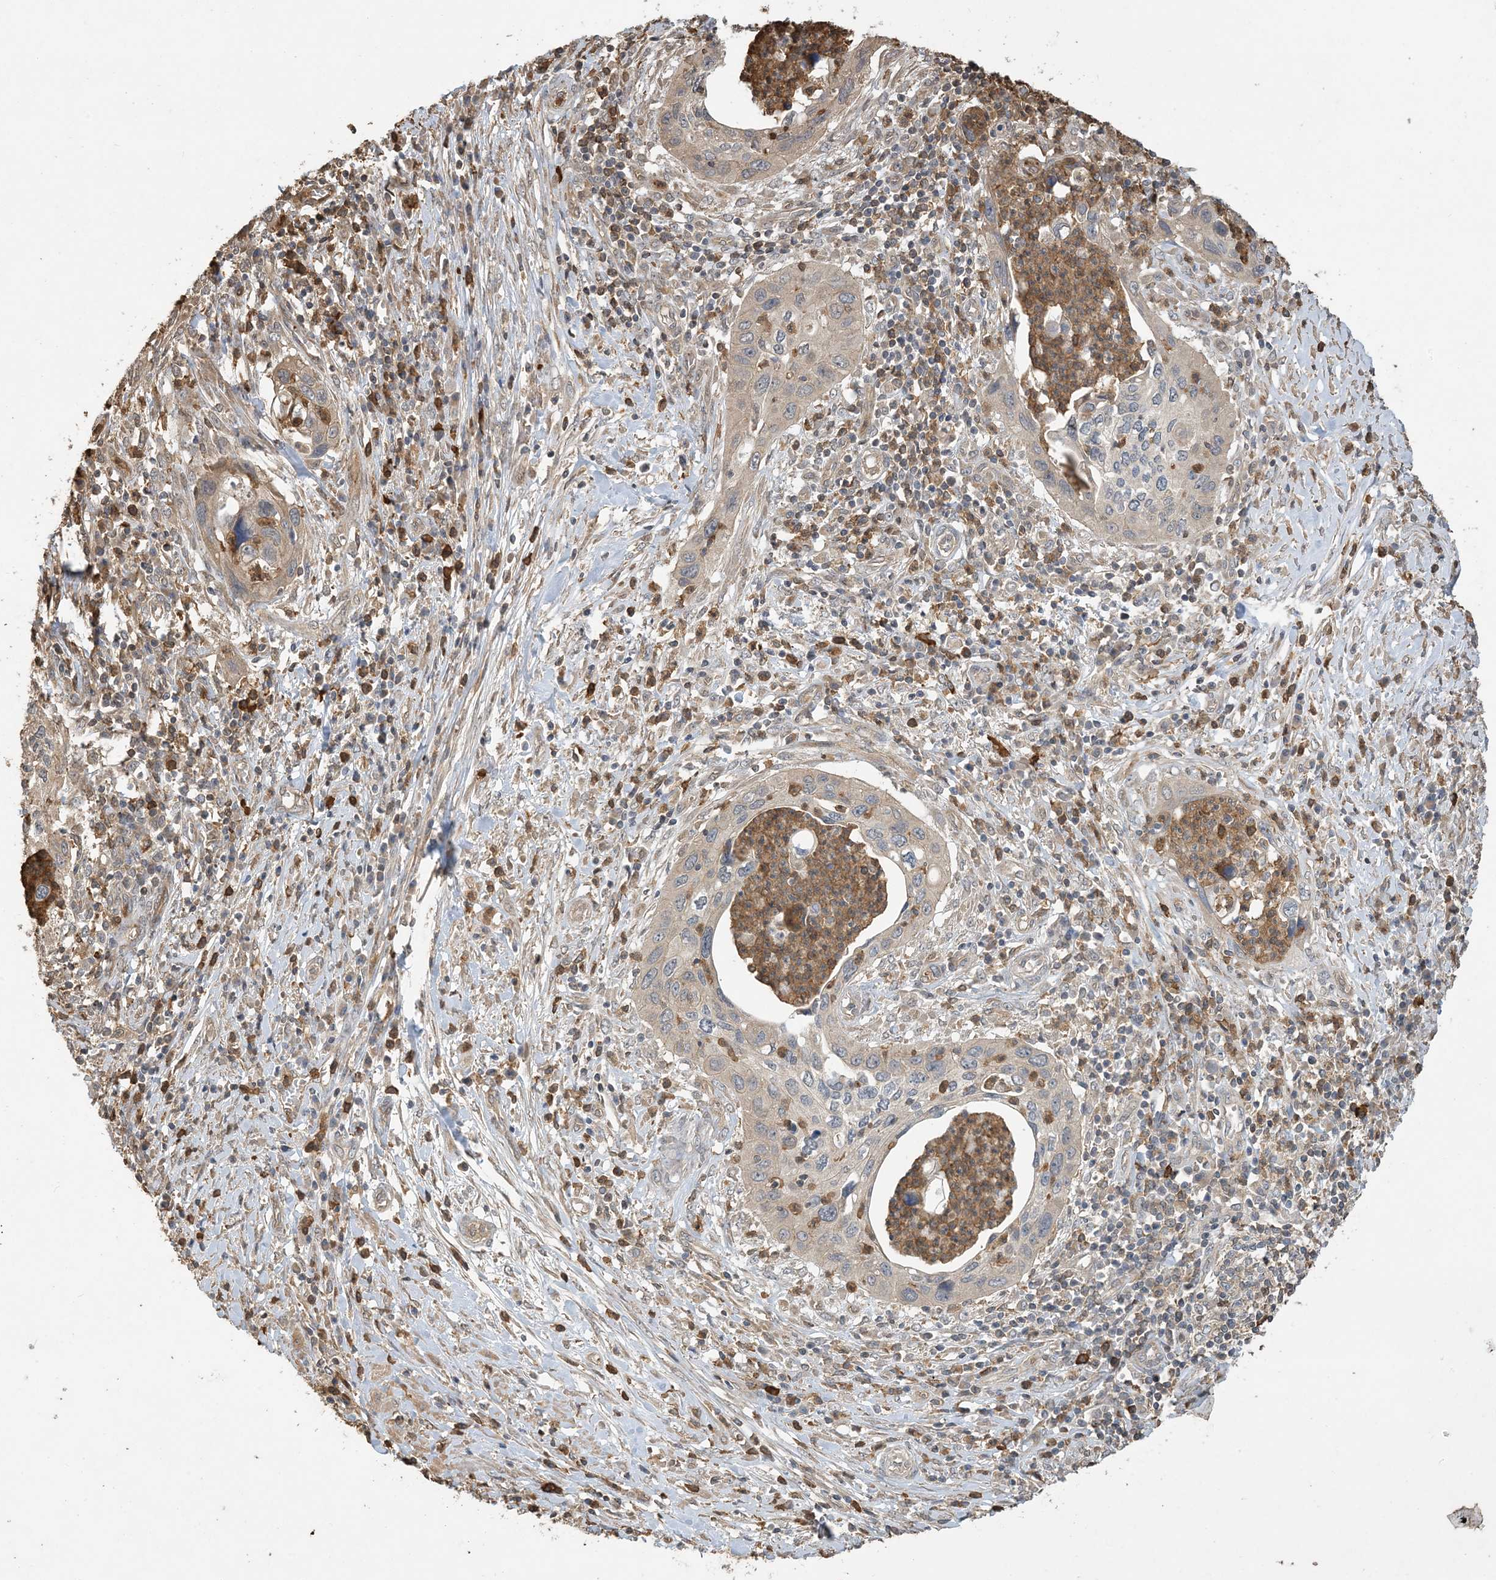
{"staining": {"intensity": "negative", "quantity": "none", "location": "none"}, "tissue": "cervical cancer", "cell_type": "Tumor cells", "image_type": "cancer", "snomed": [{"axis": "morphology", "description": "Squamous cell carcinoma, NOS"}, {"axis": "topography", "description": "Cervix"}], "caption": "Human cervical squamous cell carcinoma stained for a protein using IHC exhibits no expression in tumor cells.", "gene": "TMSB4X", "patient": {"sex": "female", "age": 38}}